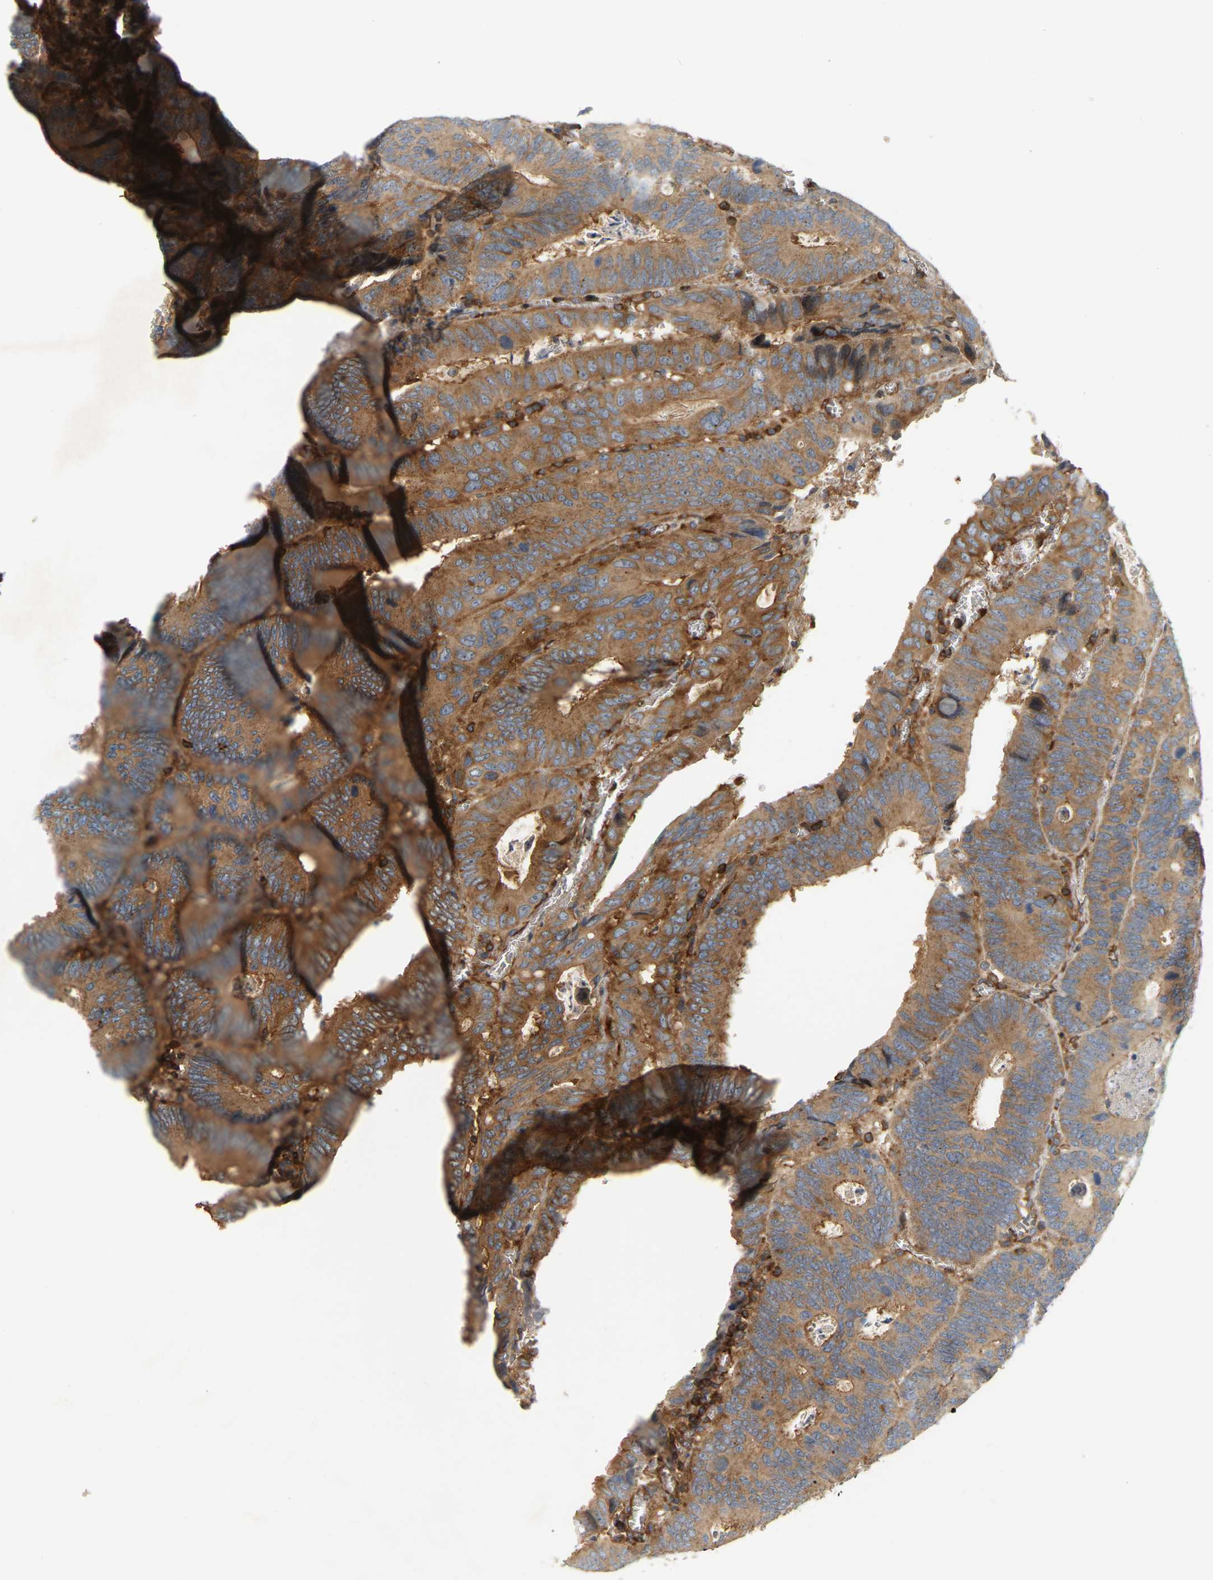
{"staining": {"intensity": "moderate", "quantity": ">75%", "location": "cytoplasmic/membranous"}, "tissue": "colorectal cancer", "cell_type": "Tumor cells", "image_type": "cancer", "snomed": [{"axis": "morphology", "description": "Inflammation, NOS"}, {"axis": "morphology", "description": "Adenocarcinoma, NOS"}, {"axis": "topography", "description": "Colon"}], "caption": "Adenocarcinoma (colorectal) was stained to show a protein in brown. There is medium levels of moderate cytoplasmic/membranous expression in approximately >75% of tumor cells. (DAB = brown stain, brightfield microscopy at high magnification).", "gene": "AKAP13", "patient": {"sex": "male", "age": 72}}